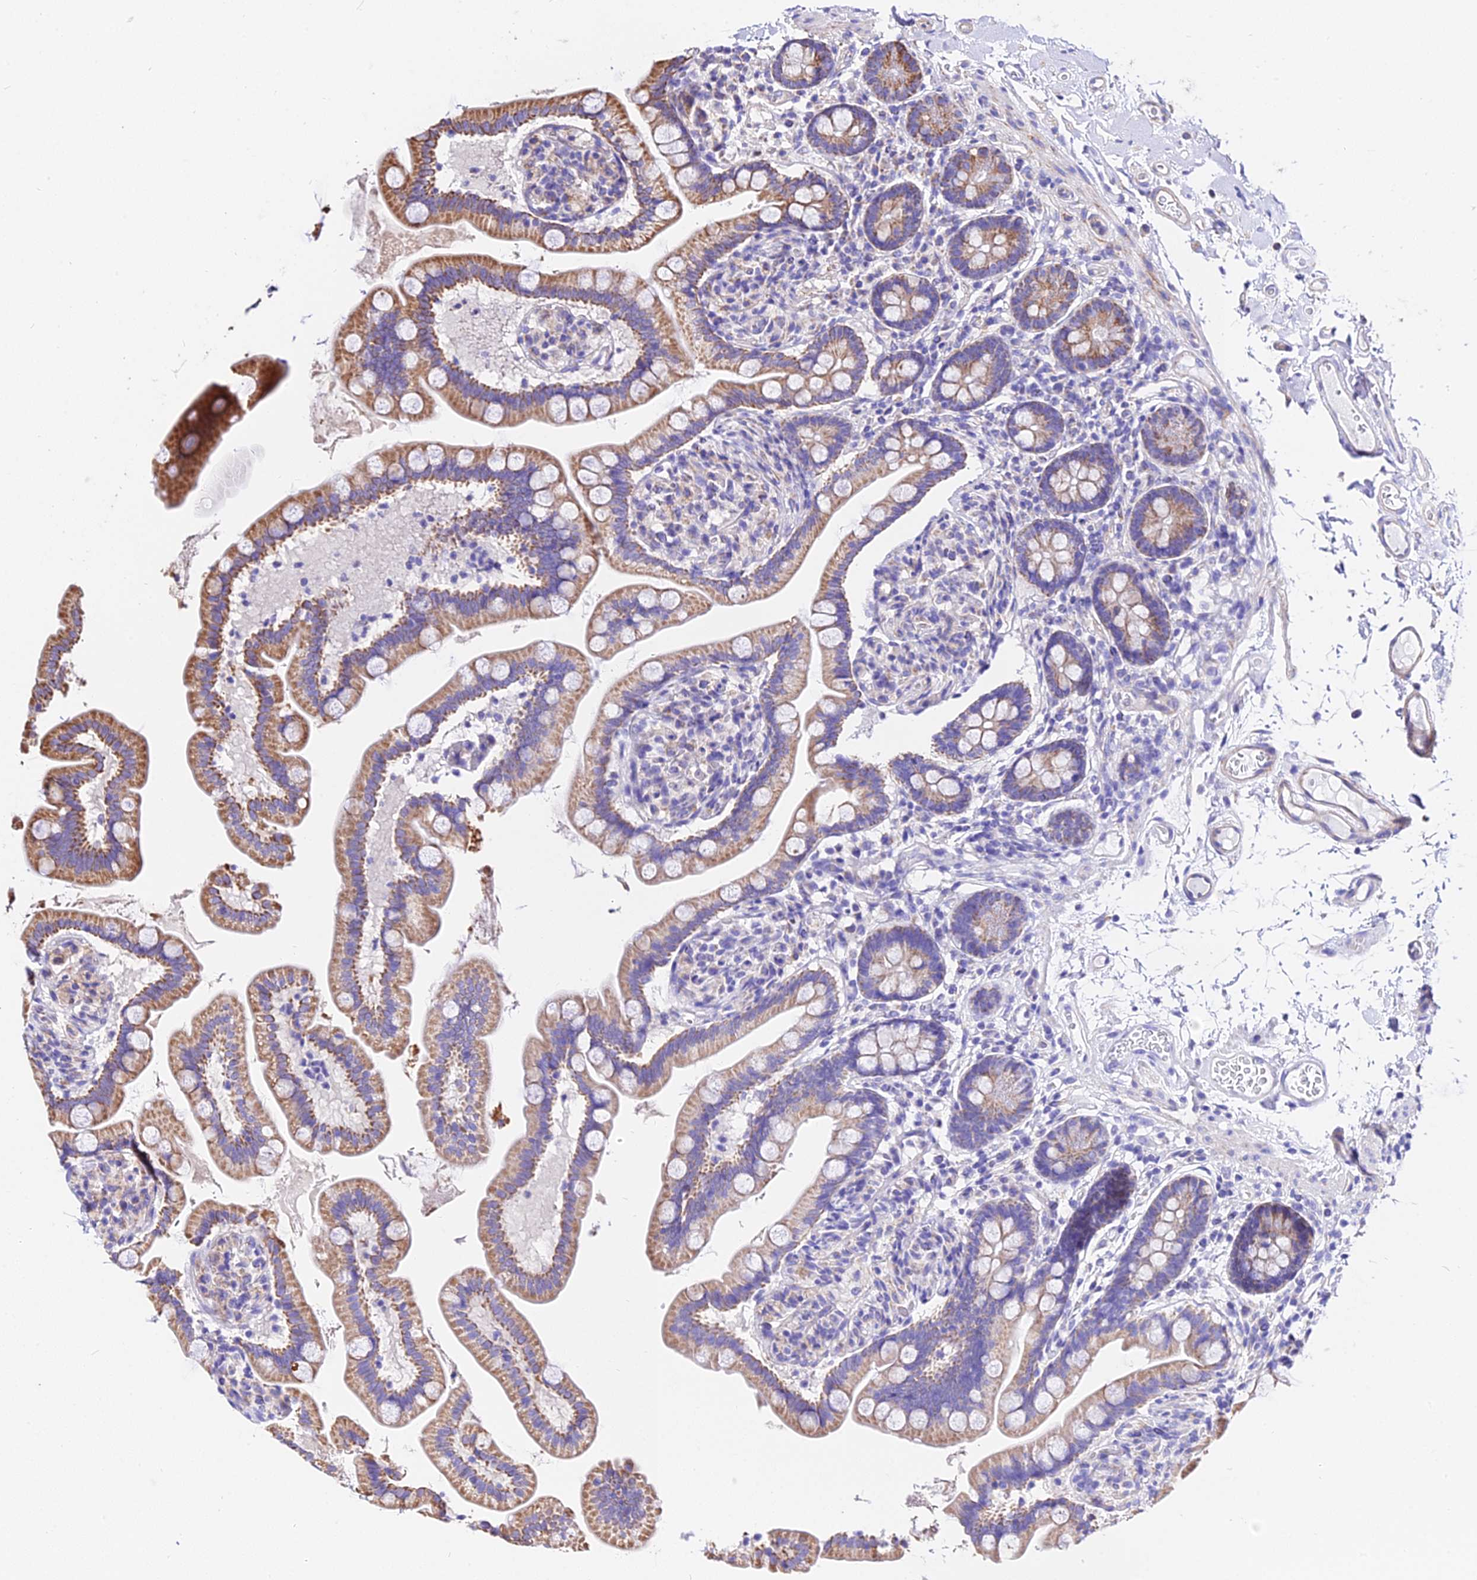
{"staining": {"intensity": "moderate", "quantity": ">75%", "location": "cytoplasmic/membranous"}, "tissue": "small intestine", "cell_type": "Glandular cells", "image_type": "normal", "snomed": [{"axis": "morphology", "description": "Normal tissue, NOS"}, {"axis": "topography", "description": "Small intestine"}], "caption": "Immunohistochemistry image of unremarkable human small intestine stained for a protein (brown), which displays medium levels of moderate cytoplasmic/membranous staining in about >75% of glandular cells.", "gene": "ZNF573", "patient": {"sex": "female", "age": 64}}